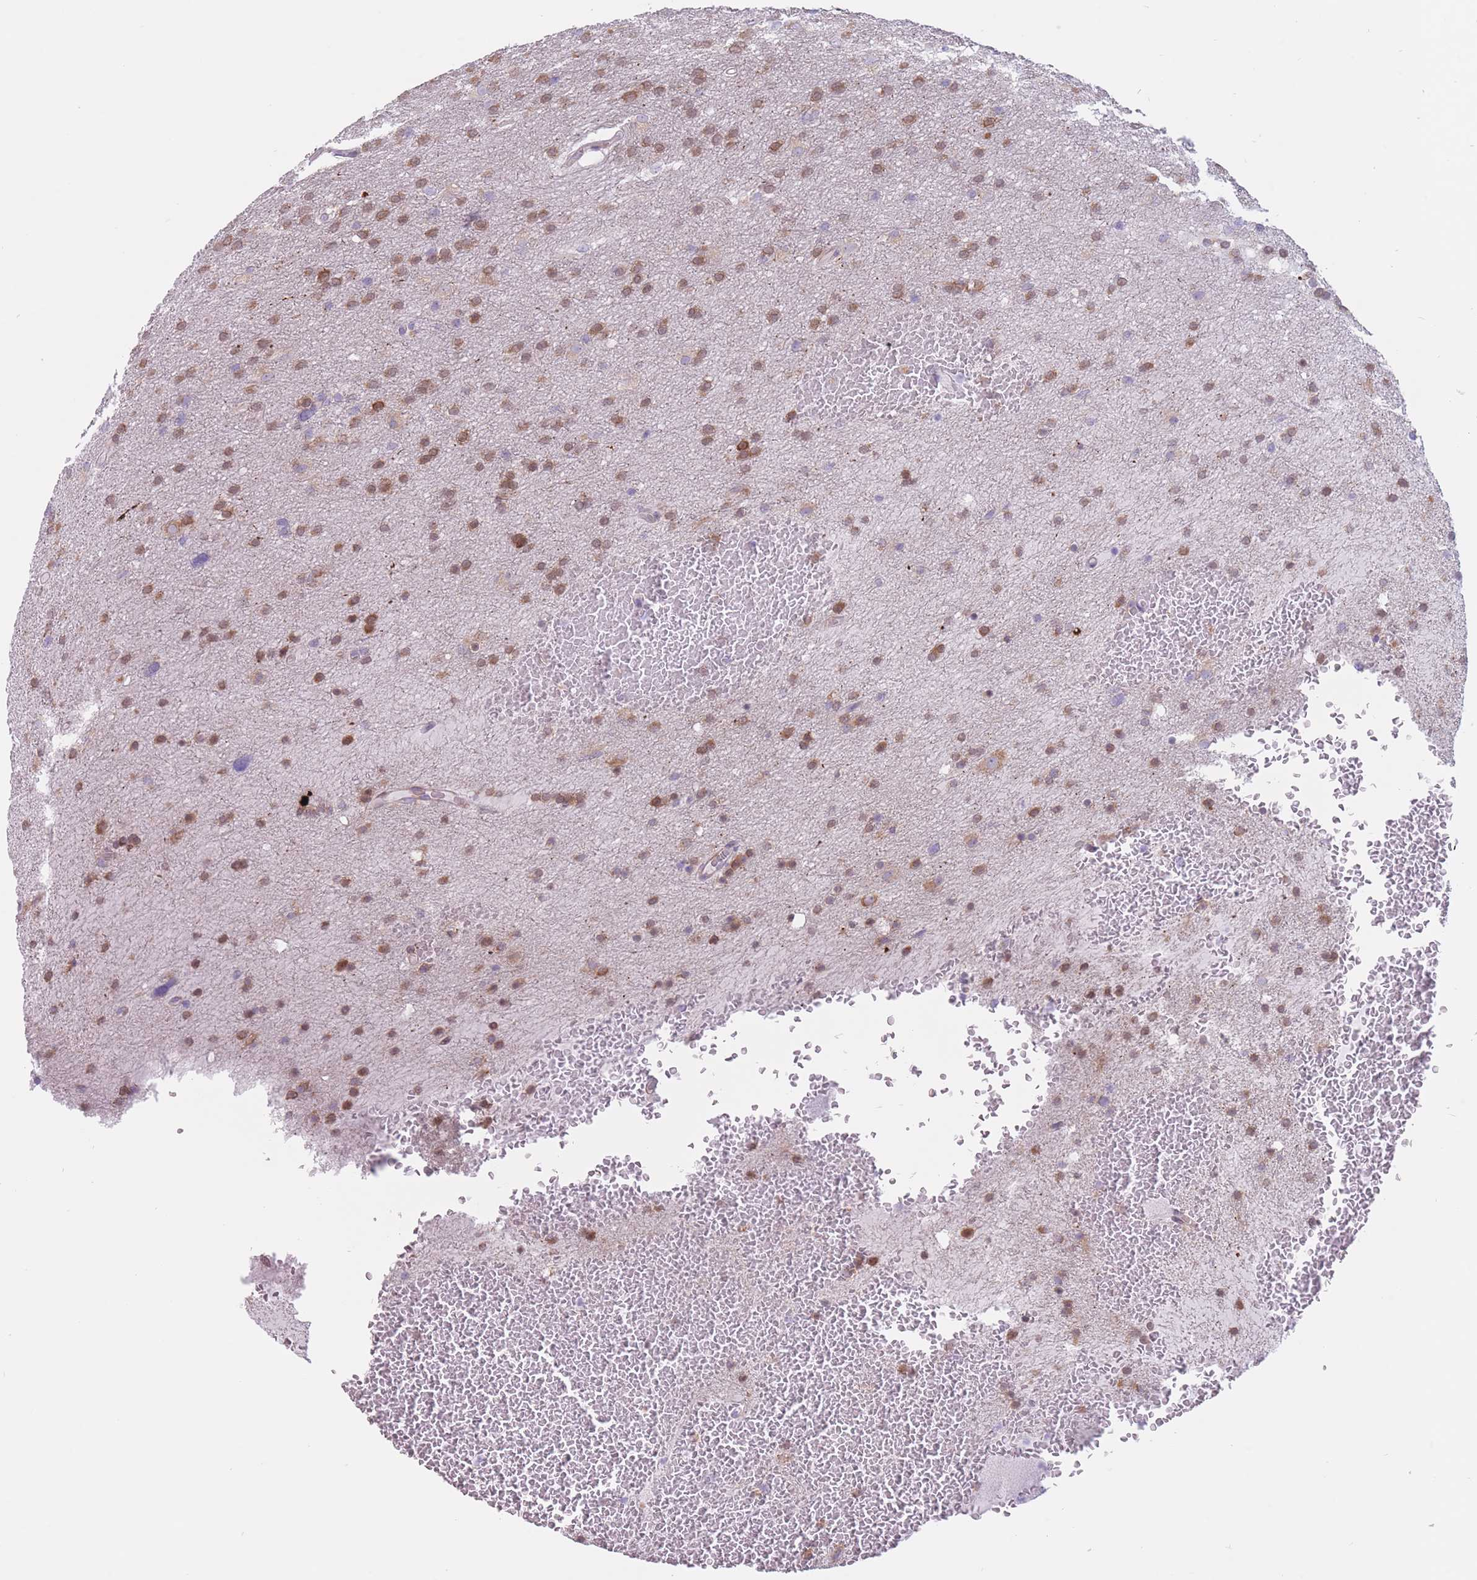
{"staining": {"intensity": "strong", "quantity": ">75%", "location": "cytoplasmic/membranous"}, "tissue": "glioma", "cell_type": "Tumor cells", "image_type": "cancer", "snomed": [{"axis": "morphology", "description": "Glioma, malignant, High grade"}, {"axis": "topography", "description": "Cerebral cortex"}], "caption": "Immunohistochemistry (IHC) (DAB (3,3'-diaminobenzidine)) staining of malignant glioma (high-grade) reveals strong cytoplasmic/membranous protein expression in approximately >75% of tumor cells.", "gene": "RPL18", "patient": {"sex": "female", "age": 36}}